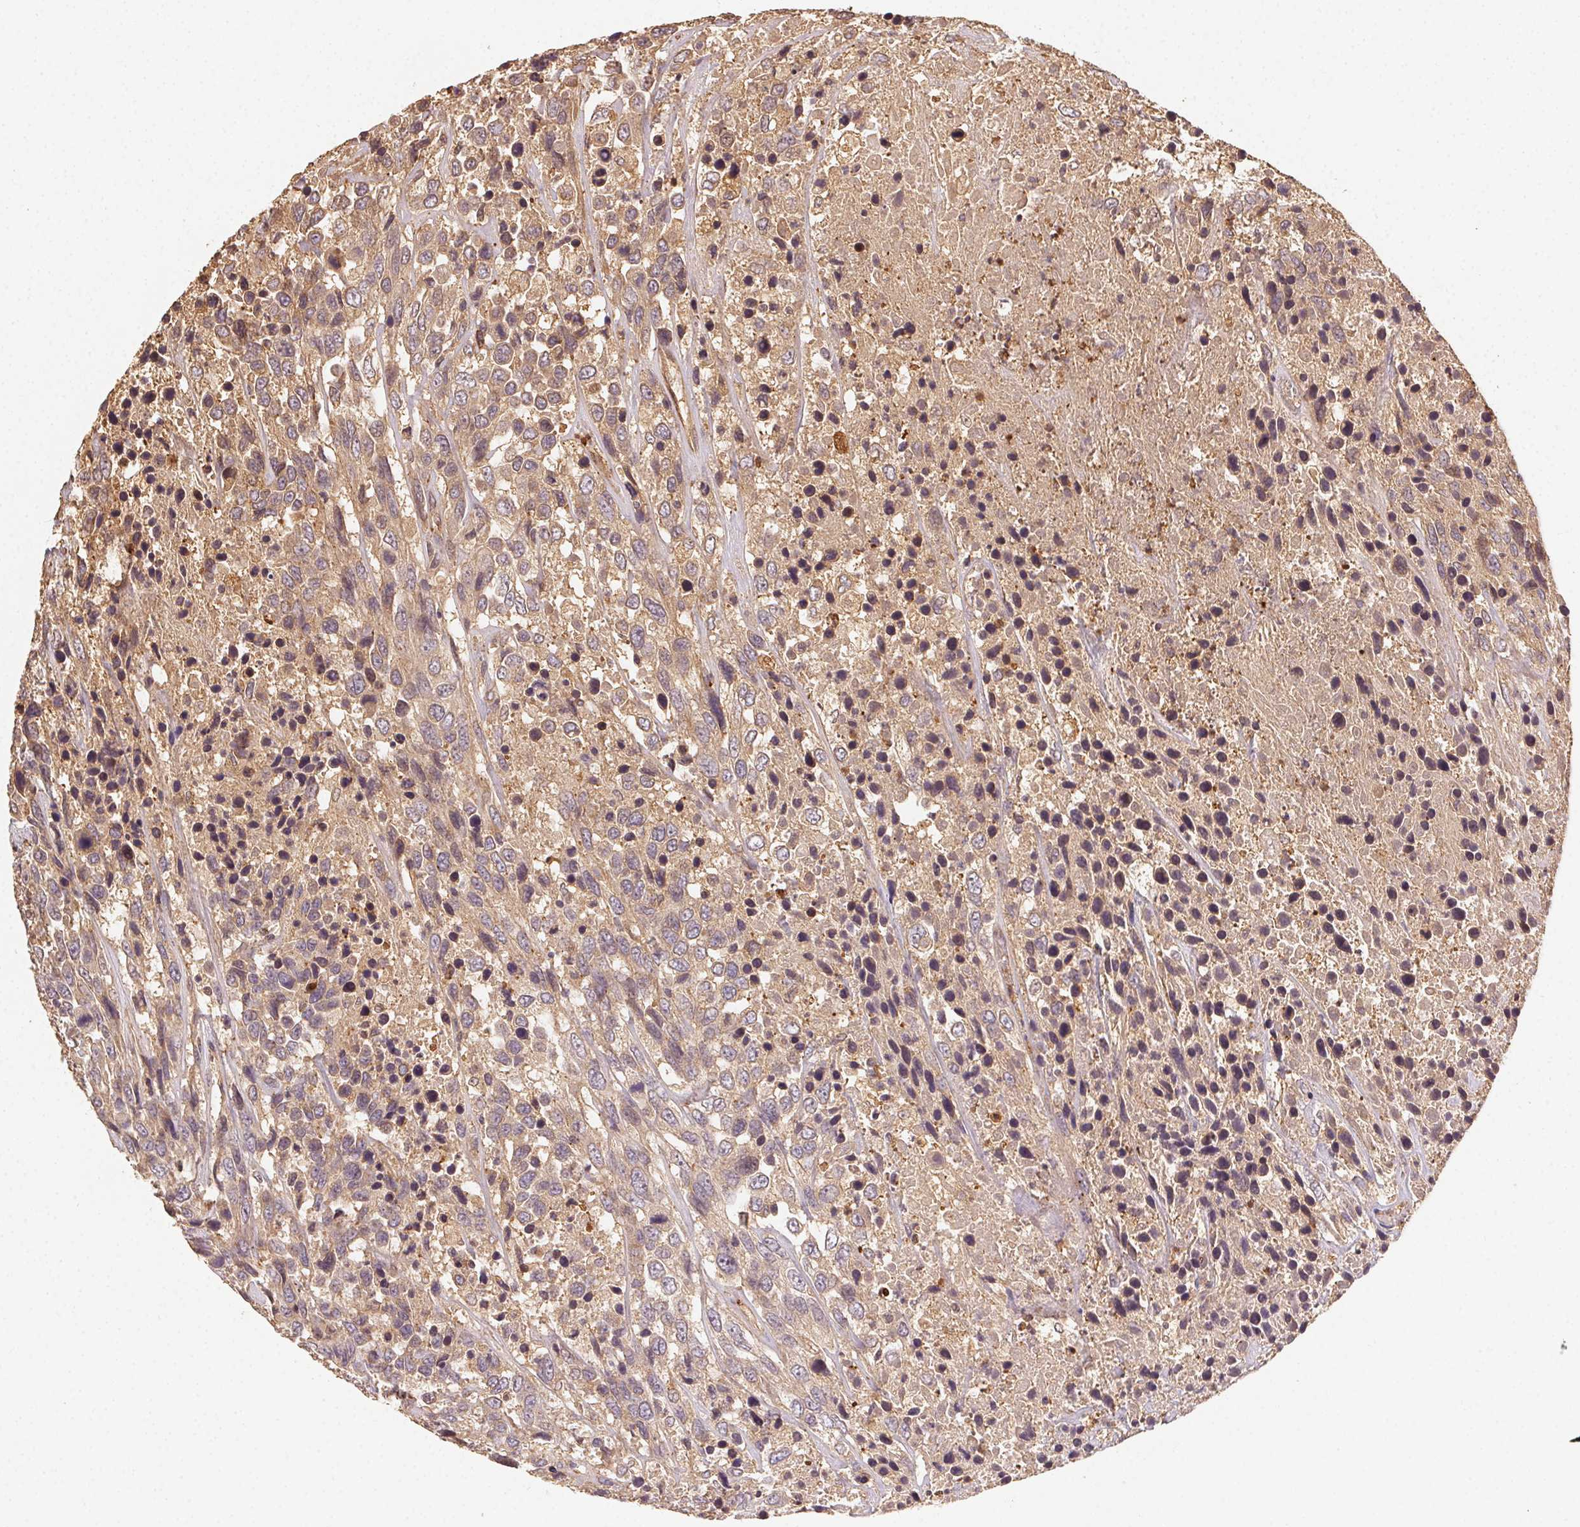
{"staining": {"intensity": "weak", "quantity": ">75%", "location": "cytoplasmic/membranous"}, "tissue": "urothelial cancer", "cell_type": "Tumor cells", "image_type": "cancer", "snomed": [{"axis": "morphology", "description": "Urothelial carcinoma, High grade"}, {"axis": "topography", "description": "Urinary bladder"}], "caption": "IHC (DAB (3,3'-diaminobenzidine)) staining of human urothelial carcinoma (high-grade) shows weak cytoplasmic/membranous protein positivity in about >75% of tumor cells. (DAB (3,3'-diaminobenzidine) = brown stain, brightfield microscopy at high magnification).", "gene": "RALA", "patient": {"sex": "female", "age": 70}}